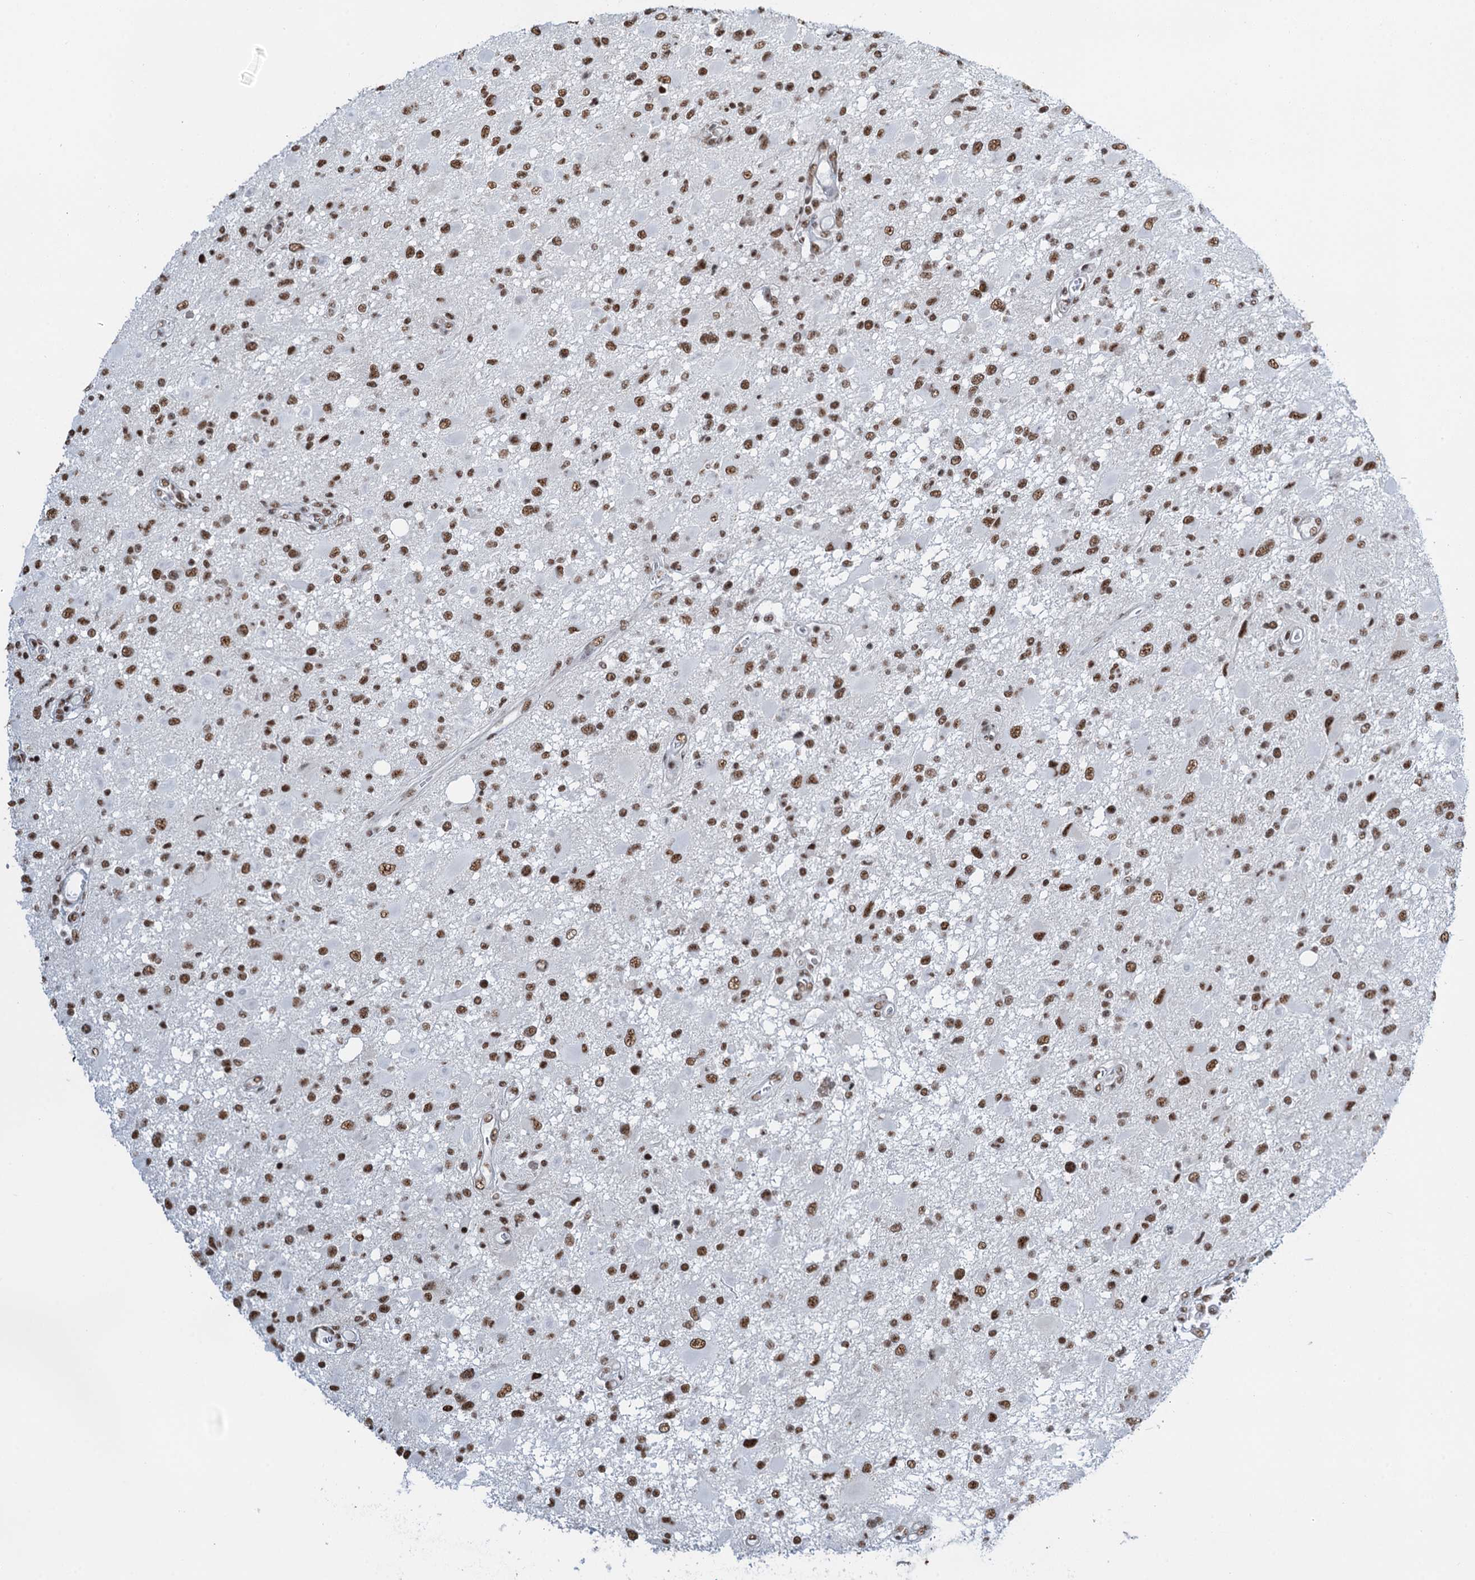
{"staining": {"intensity": "moderate", "quantity": ">75%", "location": "nuclear"}, "tissue": "glioma", "cell_type": "Tumor cells", "image_type": "cancer", "snomed": [{"axis": "morphology", "description": "Glioma, malignant, High grade"}, {"axis": "topography", "description": "Brain"}], "caption": "A histopathology image of malignant glioma (high-grade) stained for a protein shows moderate nuclear brown staining in tumor cells.", "gene": "ZNF609", "patient": {"sex": "male", "age": 53}}